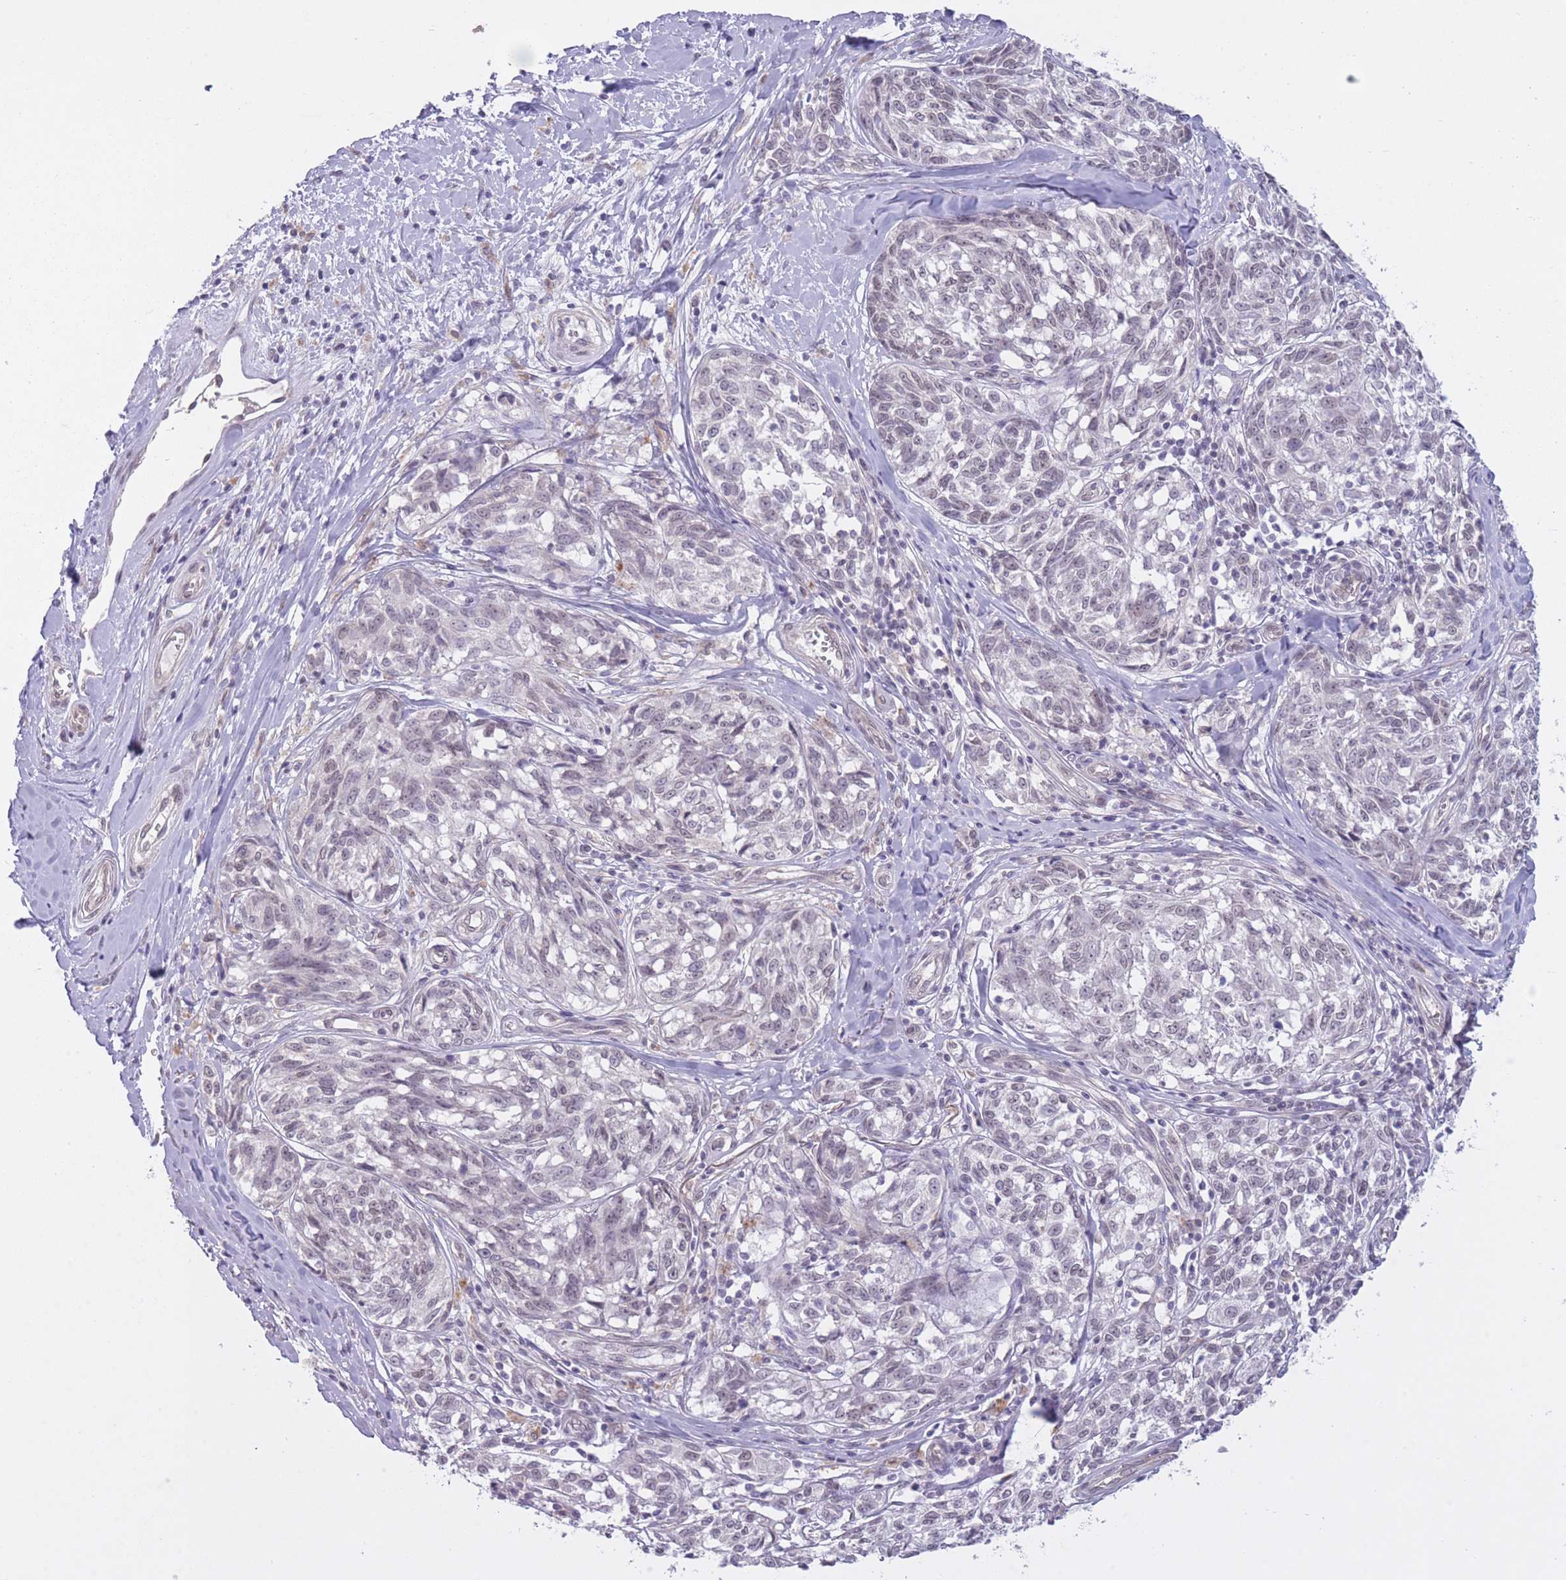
{"staining": {"intensity": "negative", "quantity": "none", "location": "none"}, "tissue": "melanoma", "cell_type": "Tumor cells", "image_type": "cancer", "snomed": [{"axis": "morphology", "description": "Normal tissue, NOS"}, {"axis": "morphology", "description": "Malignant melanoma, NOS"}, {"axis": "topography", "description": "Skin"}], "caption": "High magnification brightfield microscopy of malignant melanoma stained with DAB (brown) and counterstained with hematoxylin (blue): tumor cells show no significant expression.", "gene": "ARPIN", "patient": {"sex": "female", "age": 64}}